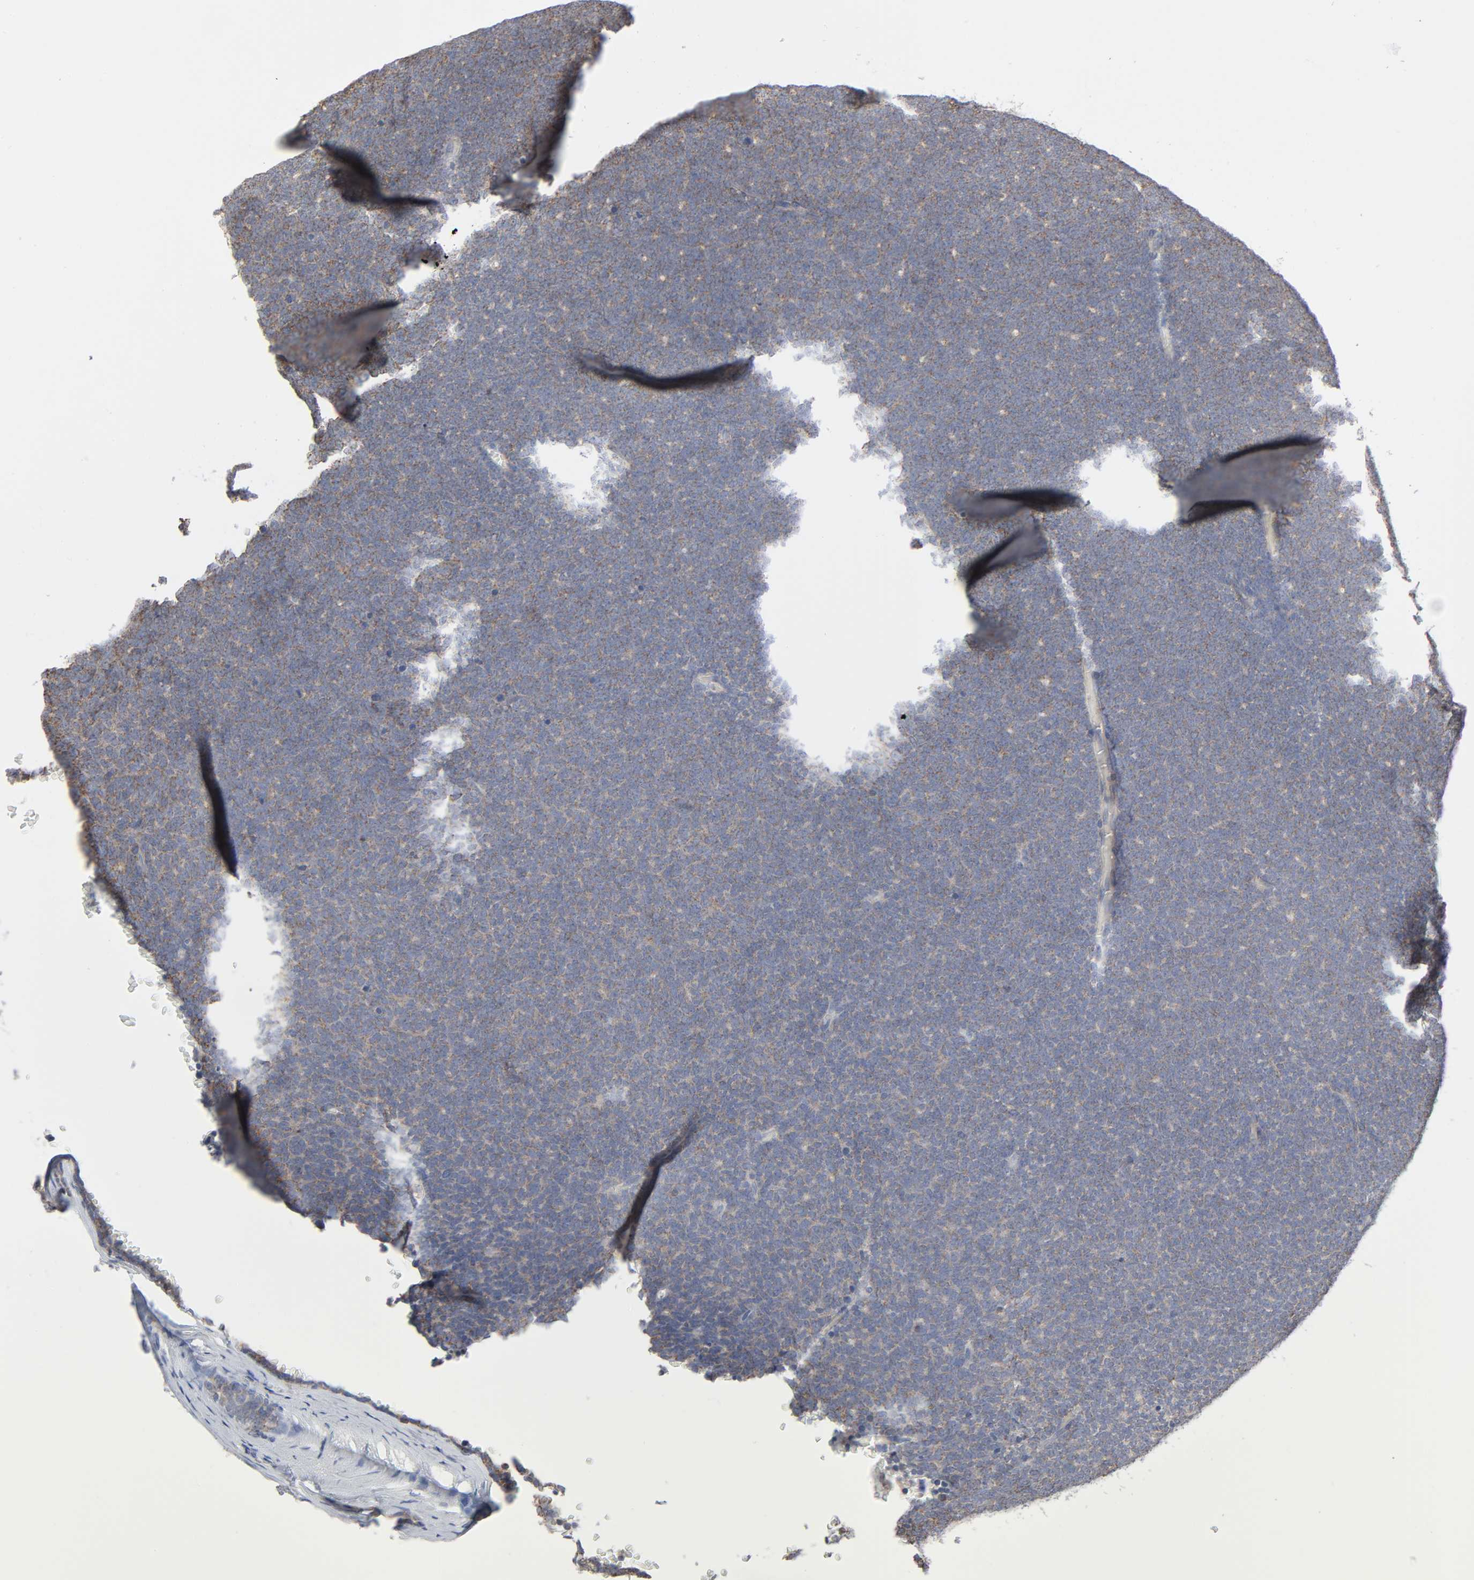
{"staining": {"intensity": "weak", "quantity": ">75%", "location": "cytoplasmic/membranous"}, "tissue": "renal cancer", "cell_type": "Tumor cells", "image_type": "cancer", "snomed": [{"axis": "morphology", "description": "Neoplasm, malignant, NOS"}, {"axis": "topography", "description": "Kidney"}], "caption": "Malignant neoplasm (renal) tissue demonstrates weak cytoplasmic/membranous positivity in about >75% of tumor cells", "gene": "SYT16", "patient": {"sex": "male", "age": 28}}